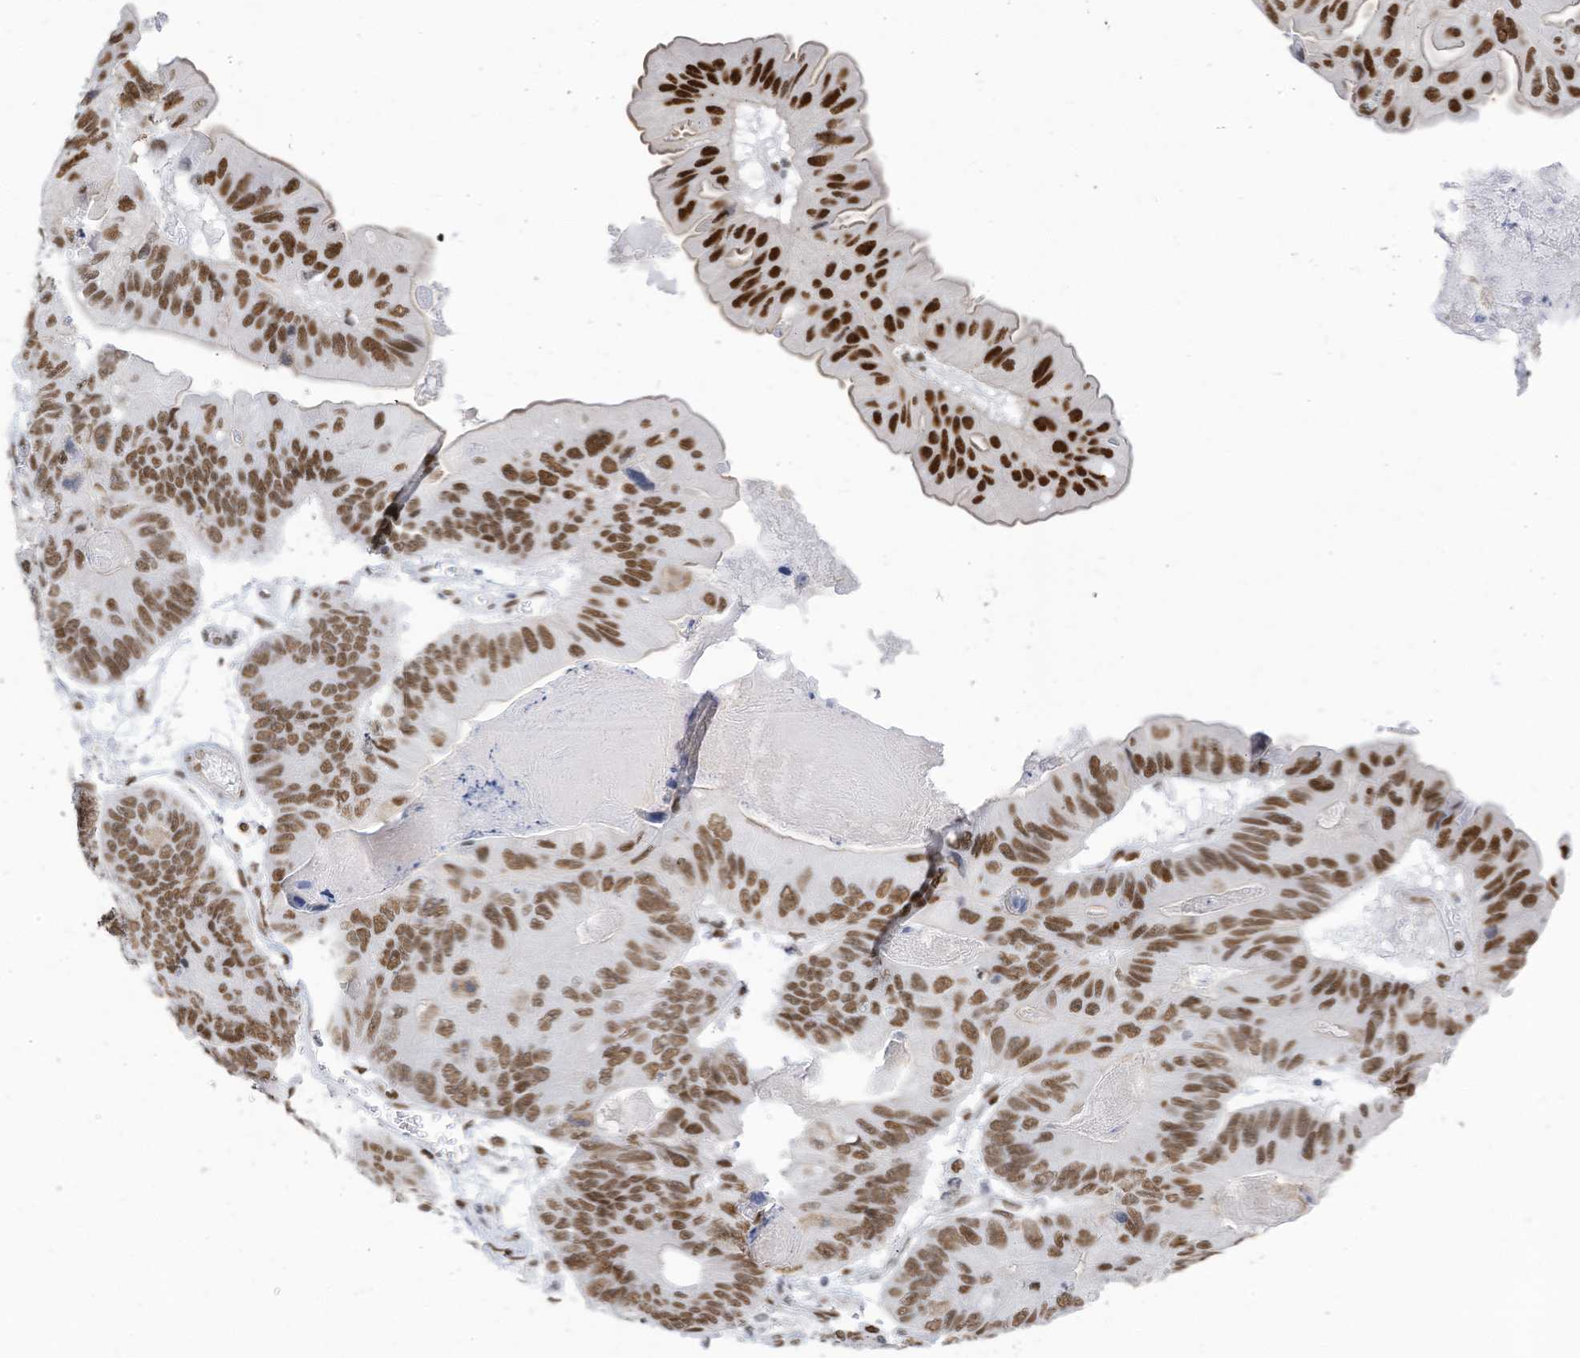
{"staining": {"intensity": "strong", "quantity": ">75%", "location": "nuclear"}, "tissue": "ovarian cancer", "cell_type": "Tumor cells", "image_type": "cancer", "snomed": [{"axis": "morphology", "description": "Cystadenocarcinoma, mucinous, NOS"}, {"axis": "topography", "description": "Ovary"}], "caption": "A photomicrograph of ovarian cancer (mucinous cystadenocarcinoma) stained for a protein reveals strong nuclear brown staining in tumor cells.", "gene": "KHSRP", "patient": {"sex": "female", "age": 61}}